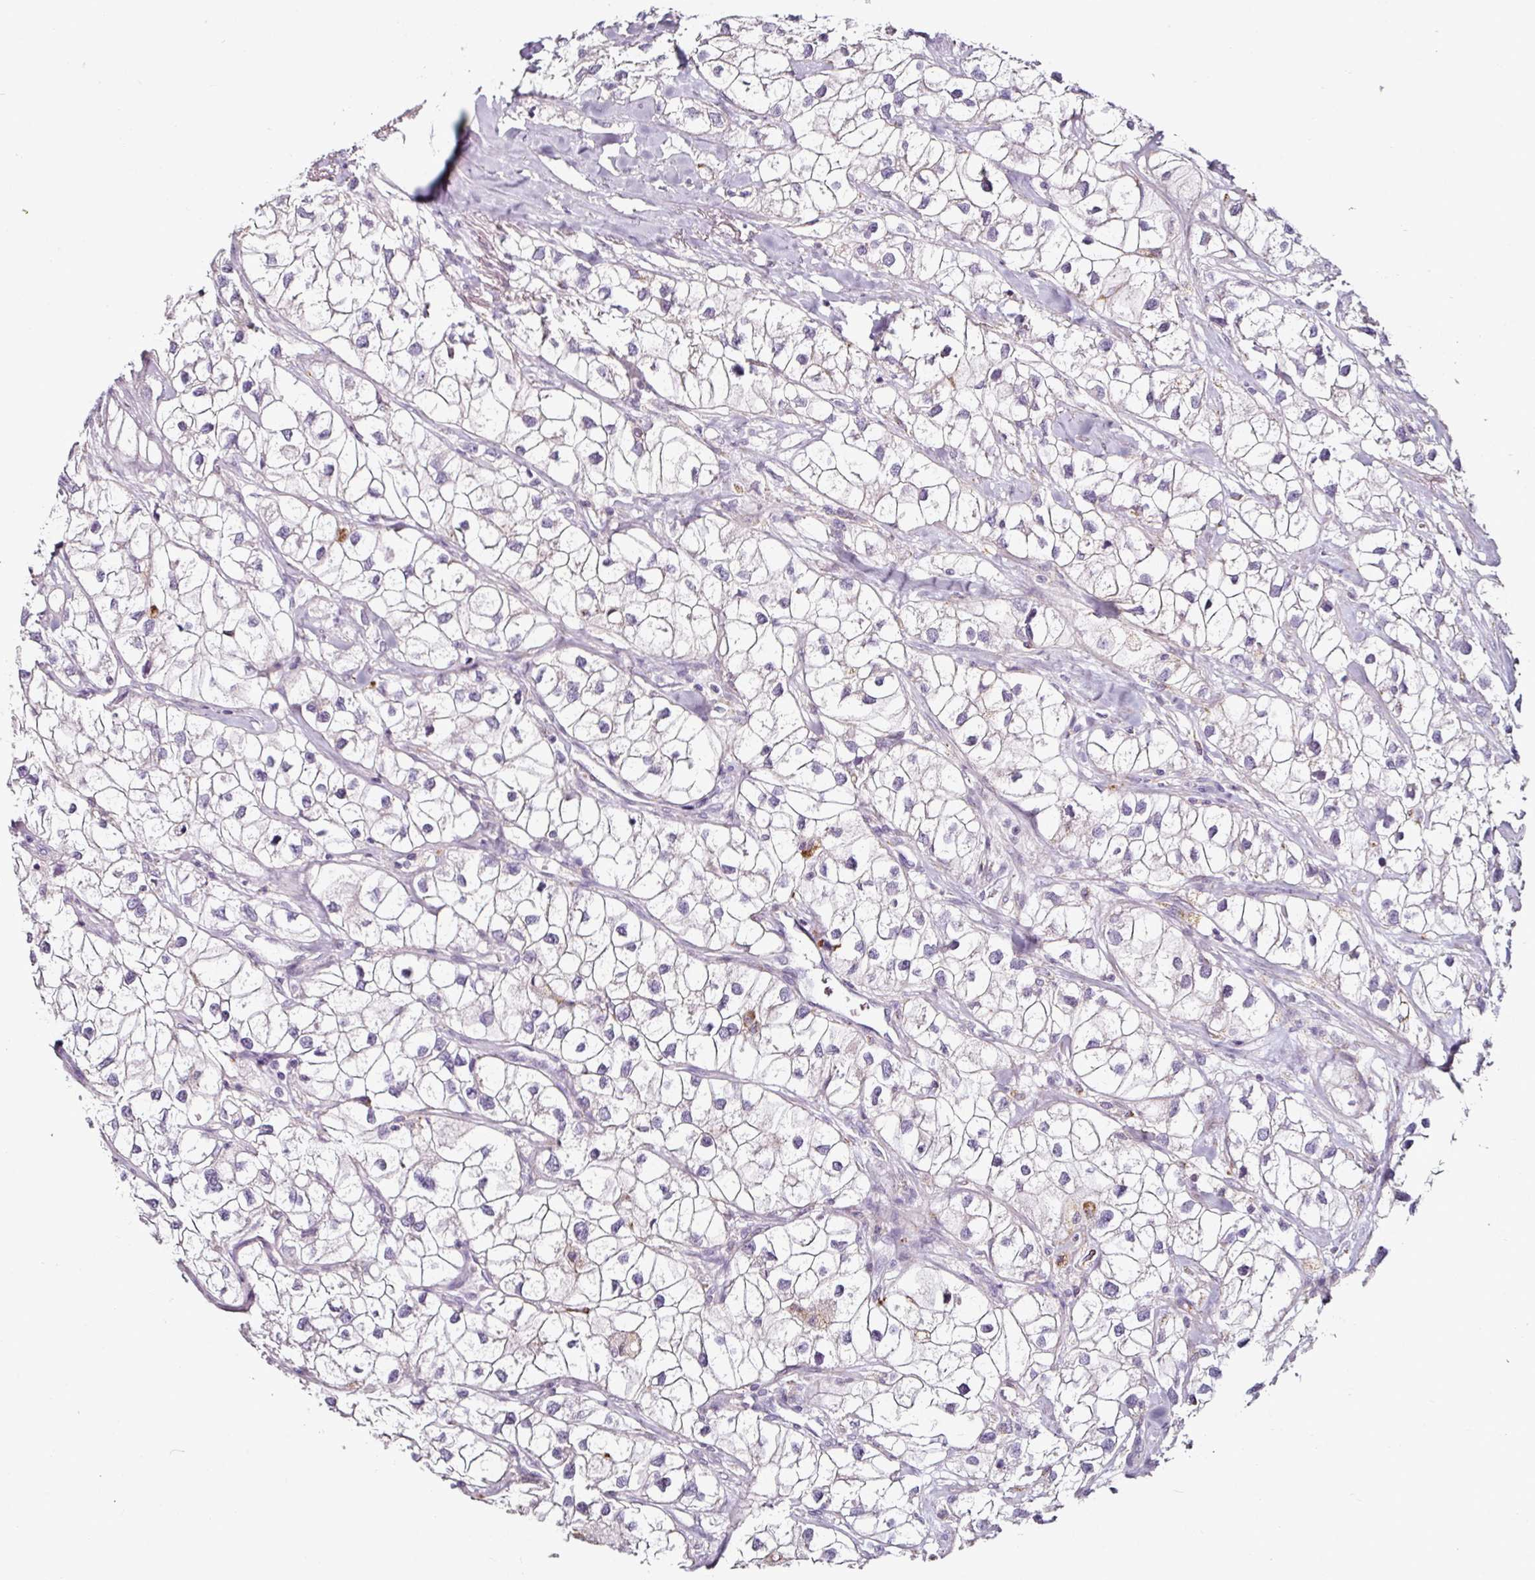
{"staining": {"intensity": "negative", "quantity": "none", "location": "none"}, "tissue": "renal cancer", "cell_type": "Tumor cells", "image_type": "cancer", "snomed": [{"axis": "morphology", "description": "Adenocarcinoma, NOS"}, {"axis": "topography", "description": "Kidney"}], "caption": "This is a histopathology image of immunohistochemistry staining of adenocarcinoma (renal), which shows no staining in tumor cells.", "gene": "CAP2", "patient": {"sex": "male", "age": 59}}